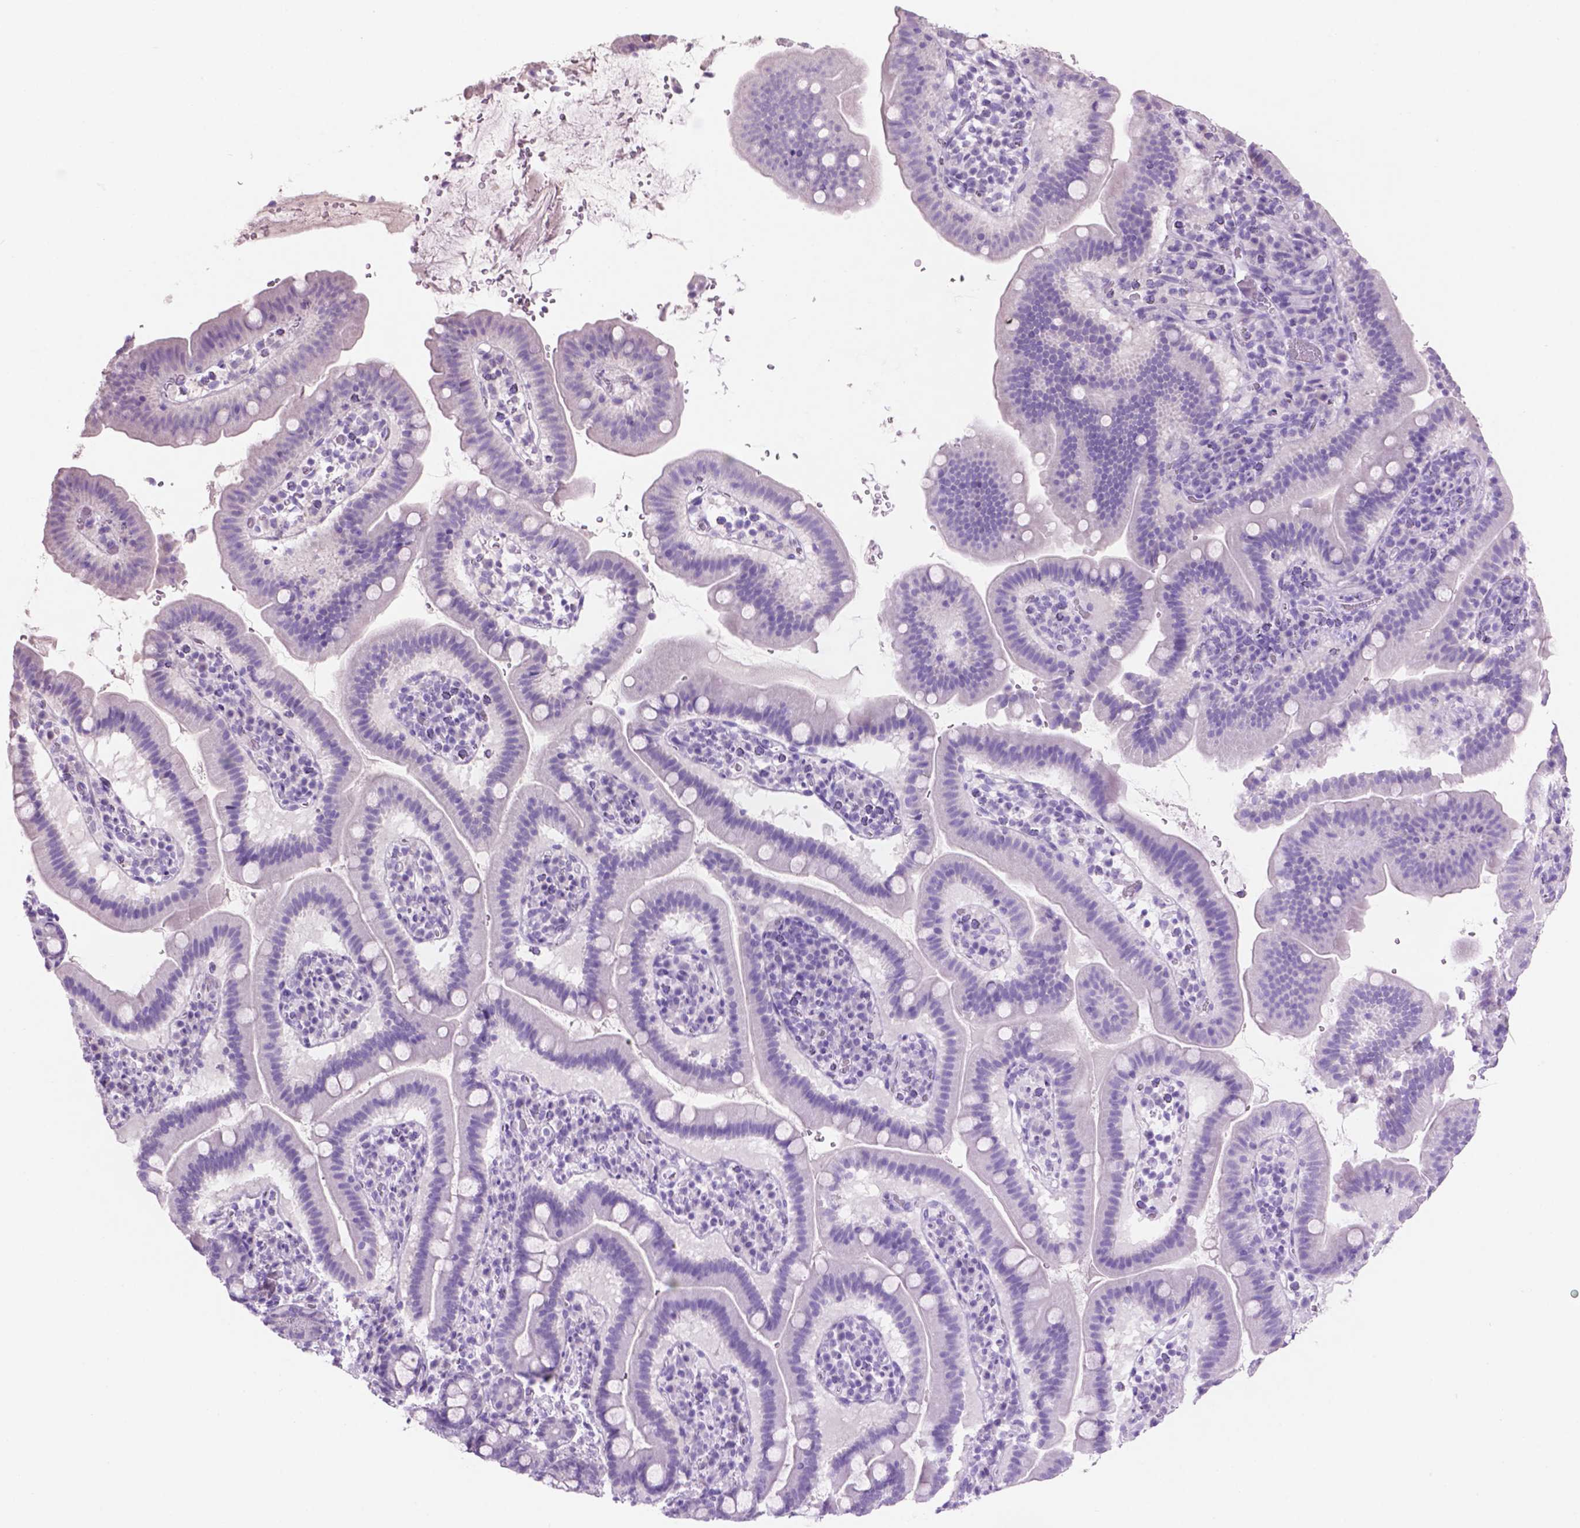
{"staining": {"intensity": "negative", "quantity": "none", "location": "none"}, "tissue": "small intestine", "cell_type": "Glandular cells", "image_type": "normal", "snomed": [{"axis": "morphology", "description": "Normal tissue, NOS"}, {"axis": "topography", "description": "Small intestine"}], "caption": "An image of small intestine stained for a protein demonstrates no brown staining in glandular cells. (DAB (3,3'-diaminobenzidine) immunohistochemistry visualized using brightfield microscopy, high magnification).", "gene": "CRYBA4", "patient": {"sex": "male", "age": 26}}